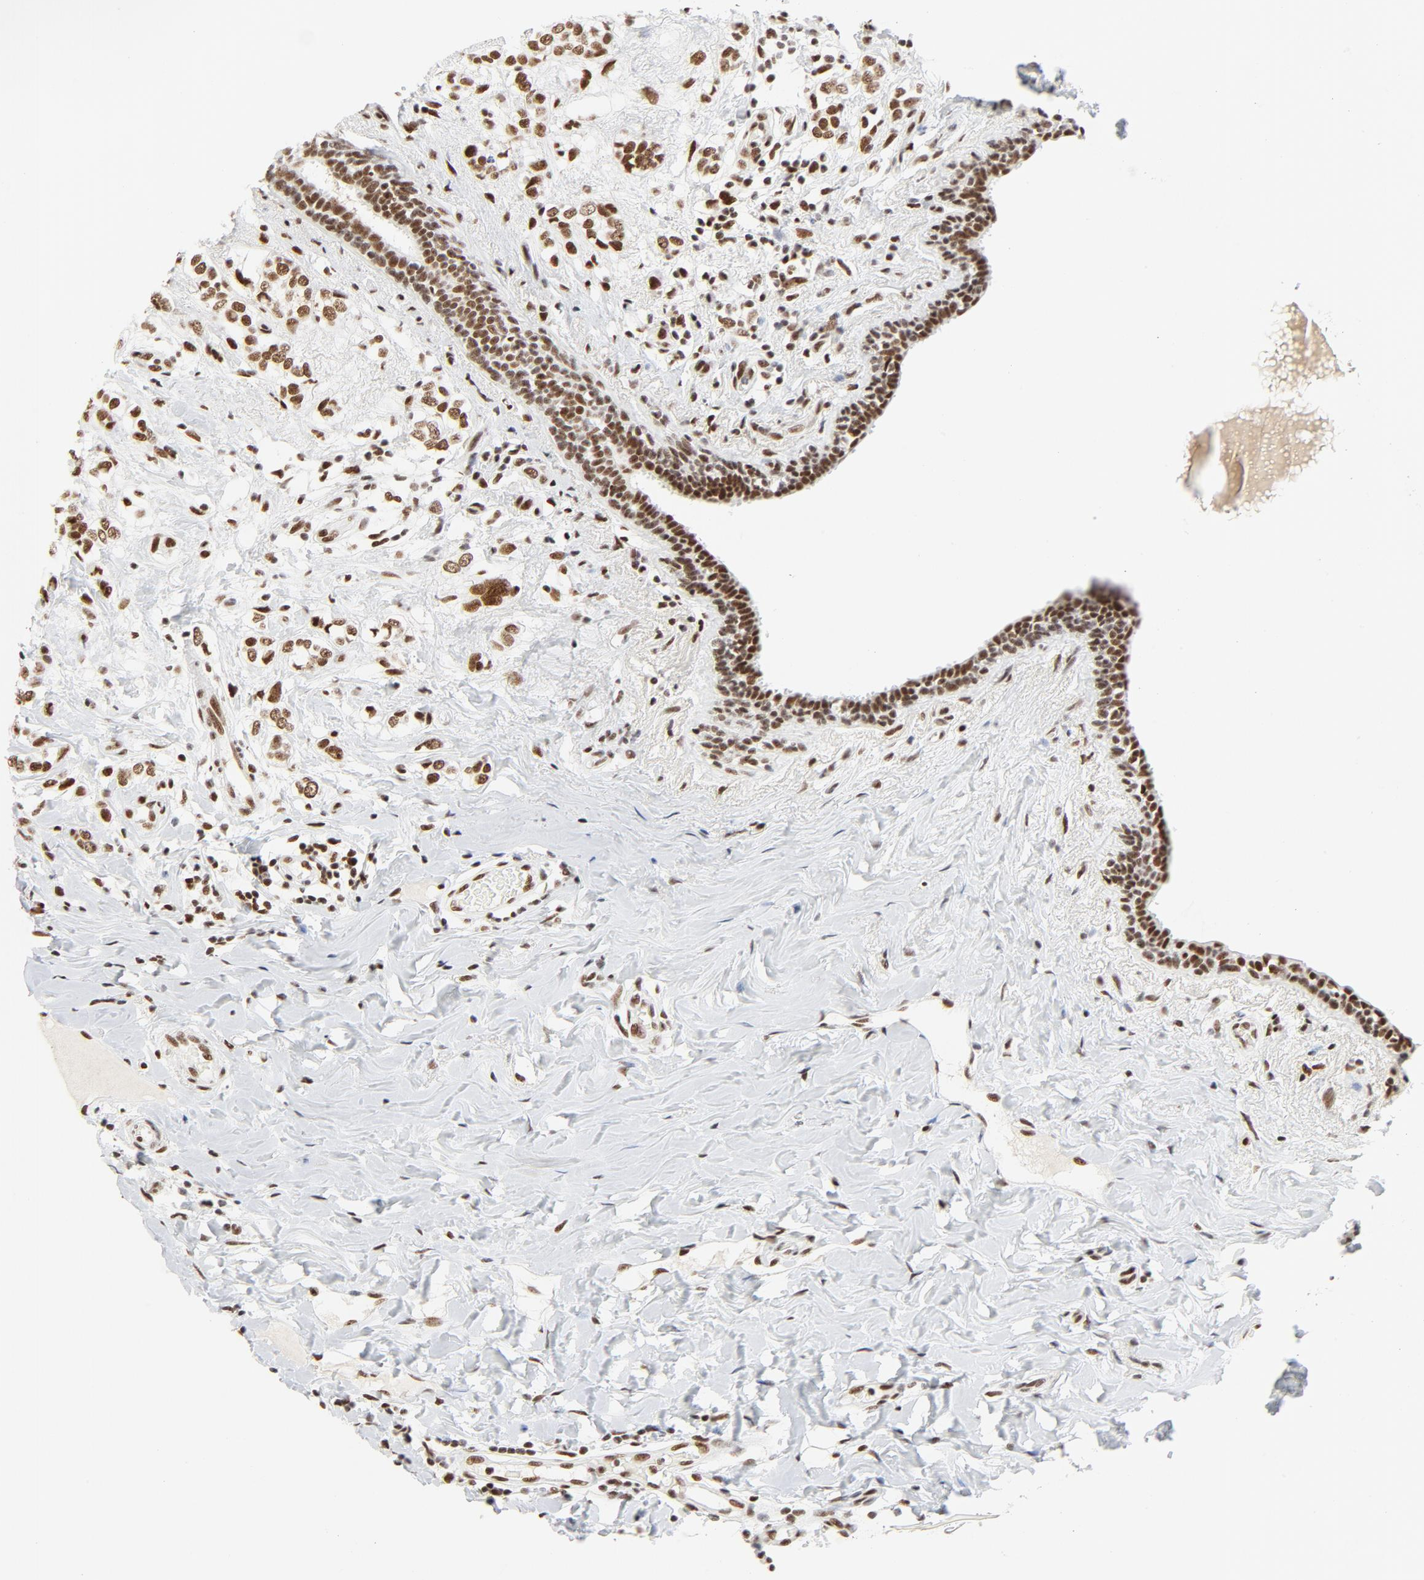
{"staining": {"intensity": "moderate", "quantity": ">75%", "location": "nuclear"}, "tissue": "breast cancer", "cell_type": "Tumor cells", "image_type": "cancer", "snomed": [{"axis": "morphology", "description": "Normal tissue, NOS"}, {"axis": "morphology", "description": "Lobular carcinoma"}, {"axis": "topography", "description": "Breast"}], "caption": "A medium amount of moderate nuclear expression is present in about >75% of tumor cells in breast lobular carcinoma tissue.", "gene": "GTF2H1", "patient": {"sex": "female", "age": 47}}